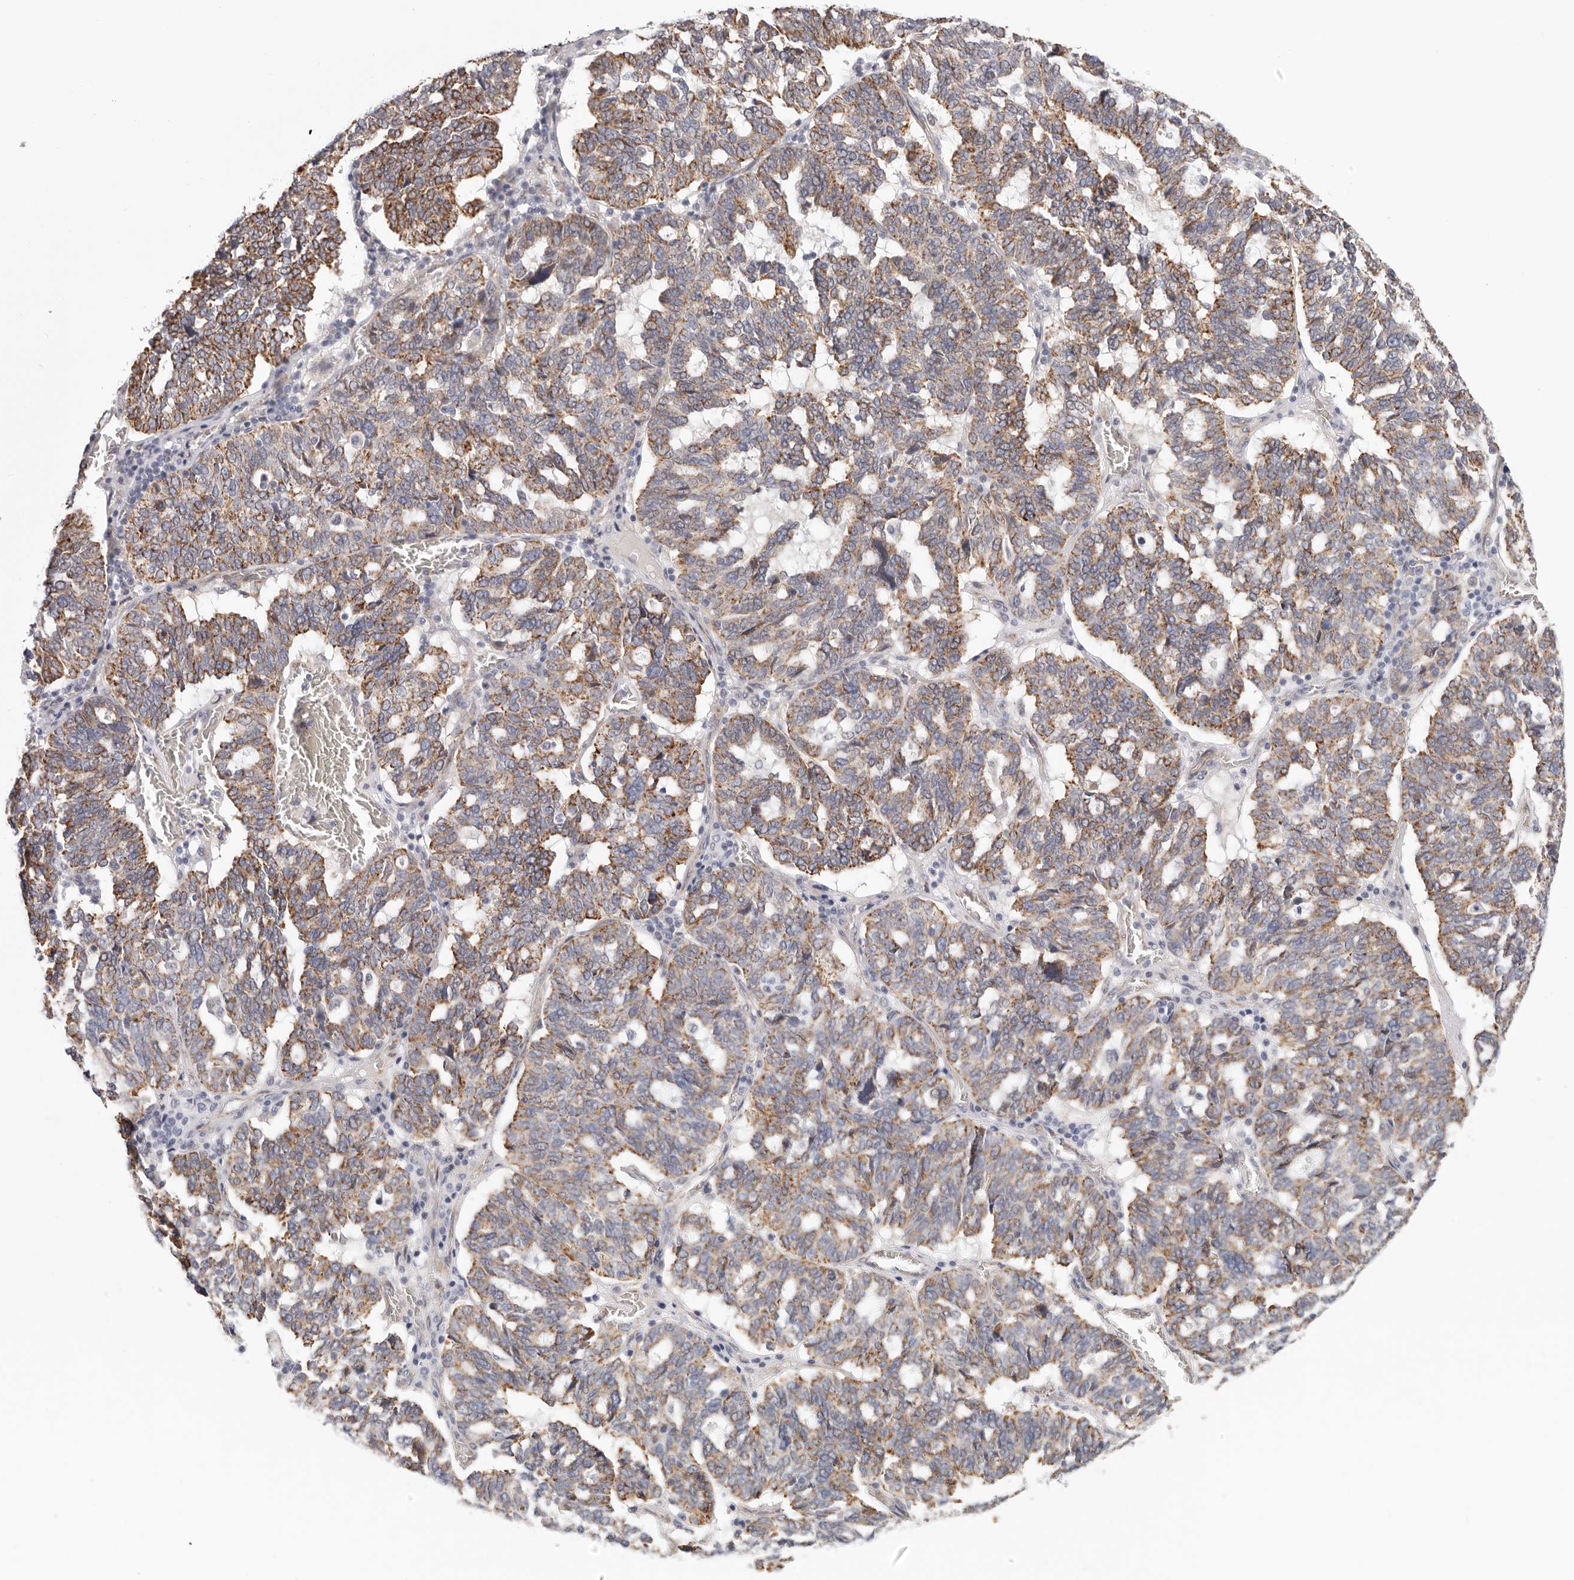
{"staining": {"intensity": "strong", "quantity": "25%-75%", "location": "cytoplasmic/membranous"}, "tissue": "ovarian cancer", "cell_type": "Tumor cells", "image_type": "cancer", "snomed": [{"axis": "morphology", "description": "Cystadenocarcinoma, serous, NOS"}, {"axis": "topography", "description": "Ovary"}], "caption": "High-power microscopy captured an immunohistochemistry (IHC) micrograph of ovarian serous cystadenocarcinoma, revealing strong cytoplasmic/membranous positivity in approximately 25%-75% of tumor cells.", "gene": "AFDN", "patient": {"sex": "female", "age": 59}}